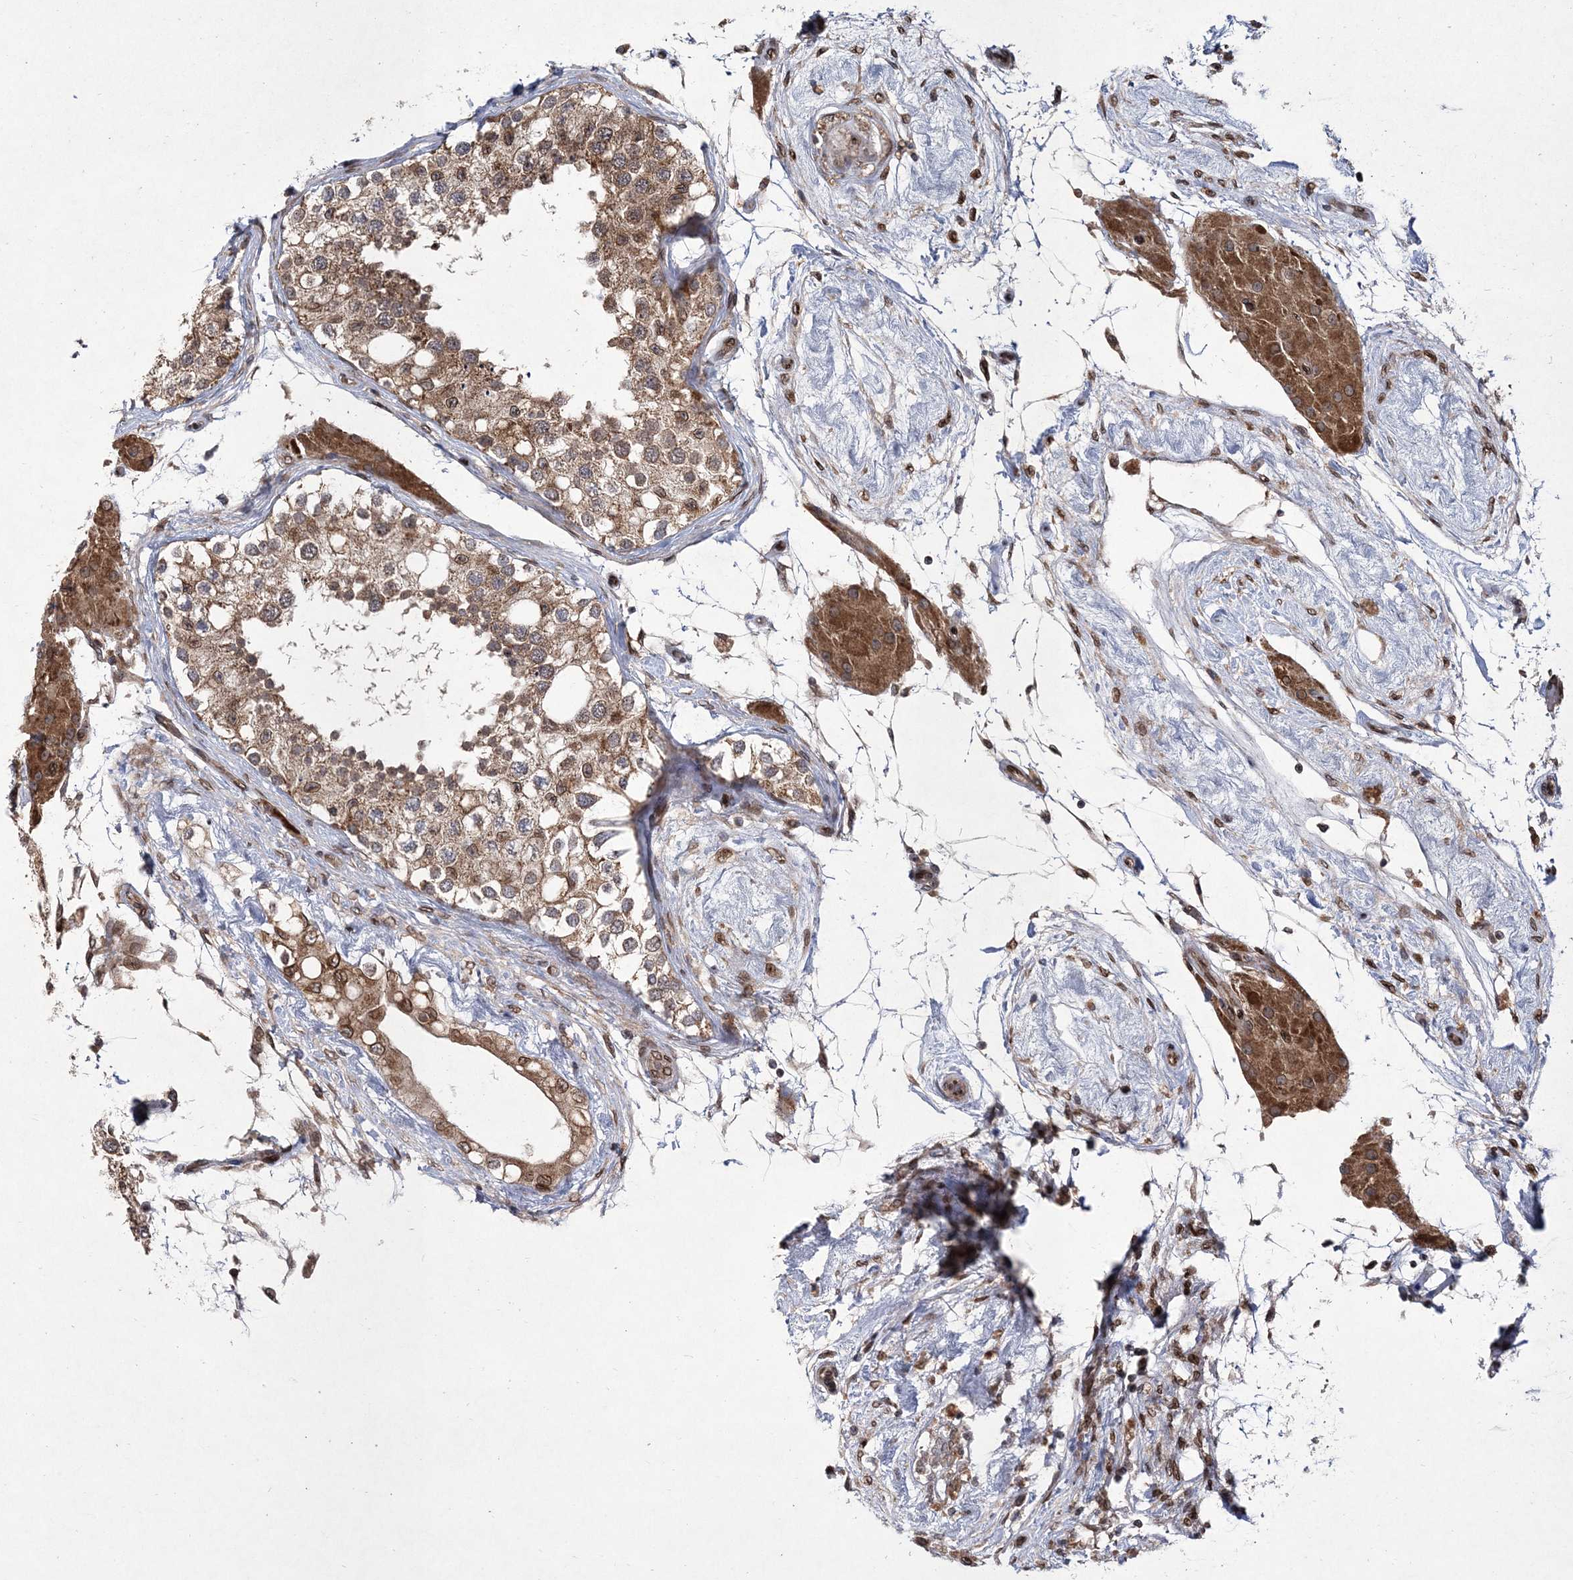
{"staining": {"intensity": "moderate", "quantity": ">75%", "location": "cytoplasmic/membranous,nuclear"}, "tissue": "testis", "cell_type": "Cells in seminiferous ducts", "image_type": "normal", "snomed": [{"axis": "morphology", "description": "Normal tissue, NOS"}, {"axis": "topography", "description": "Testis"}], "caption": "Cells in seminiferous ducts show medium levels of moderate cytoplasmic/membranous,nuclear positivity in approximately >75% of cells in benign testis. The staining was performed using DAB, with brown indicating positive protein expression. Nuclei are stained blue with hematoxylin.", "gene": "DNAJC27", "patient": {"sex": "male", "age": 68}}